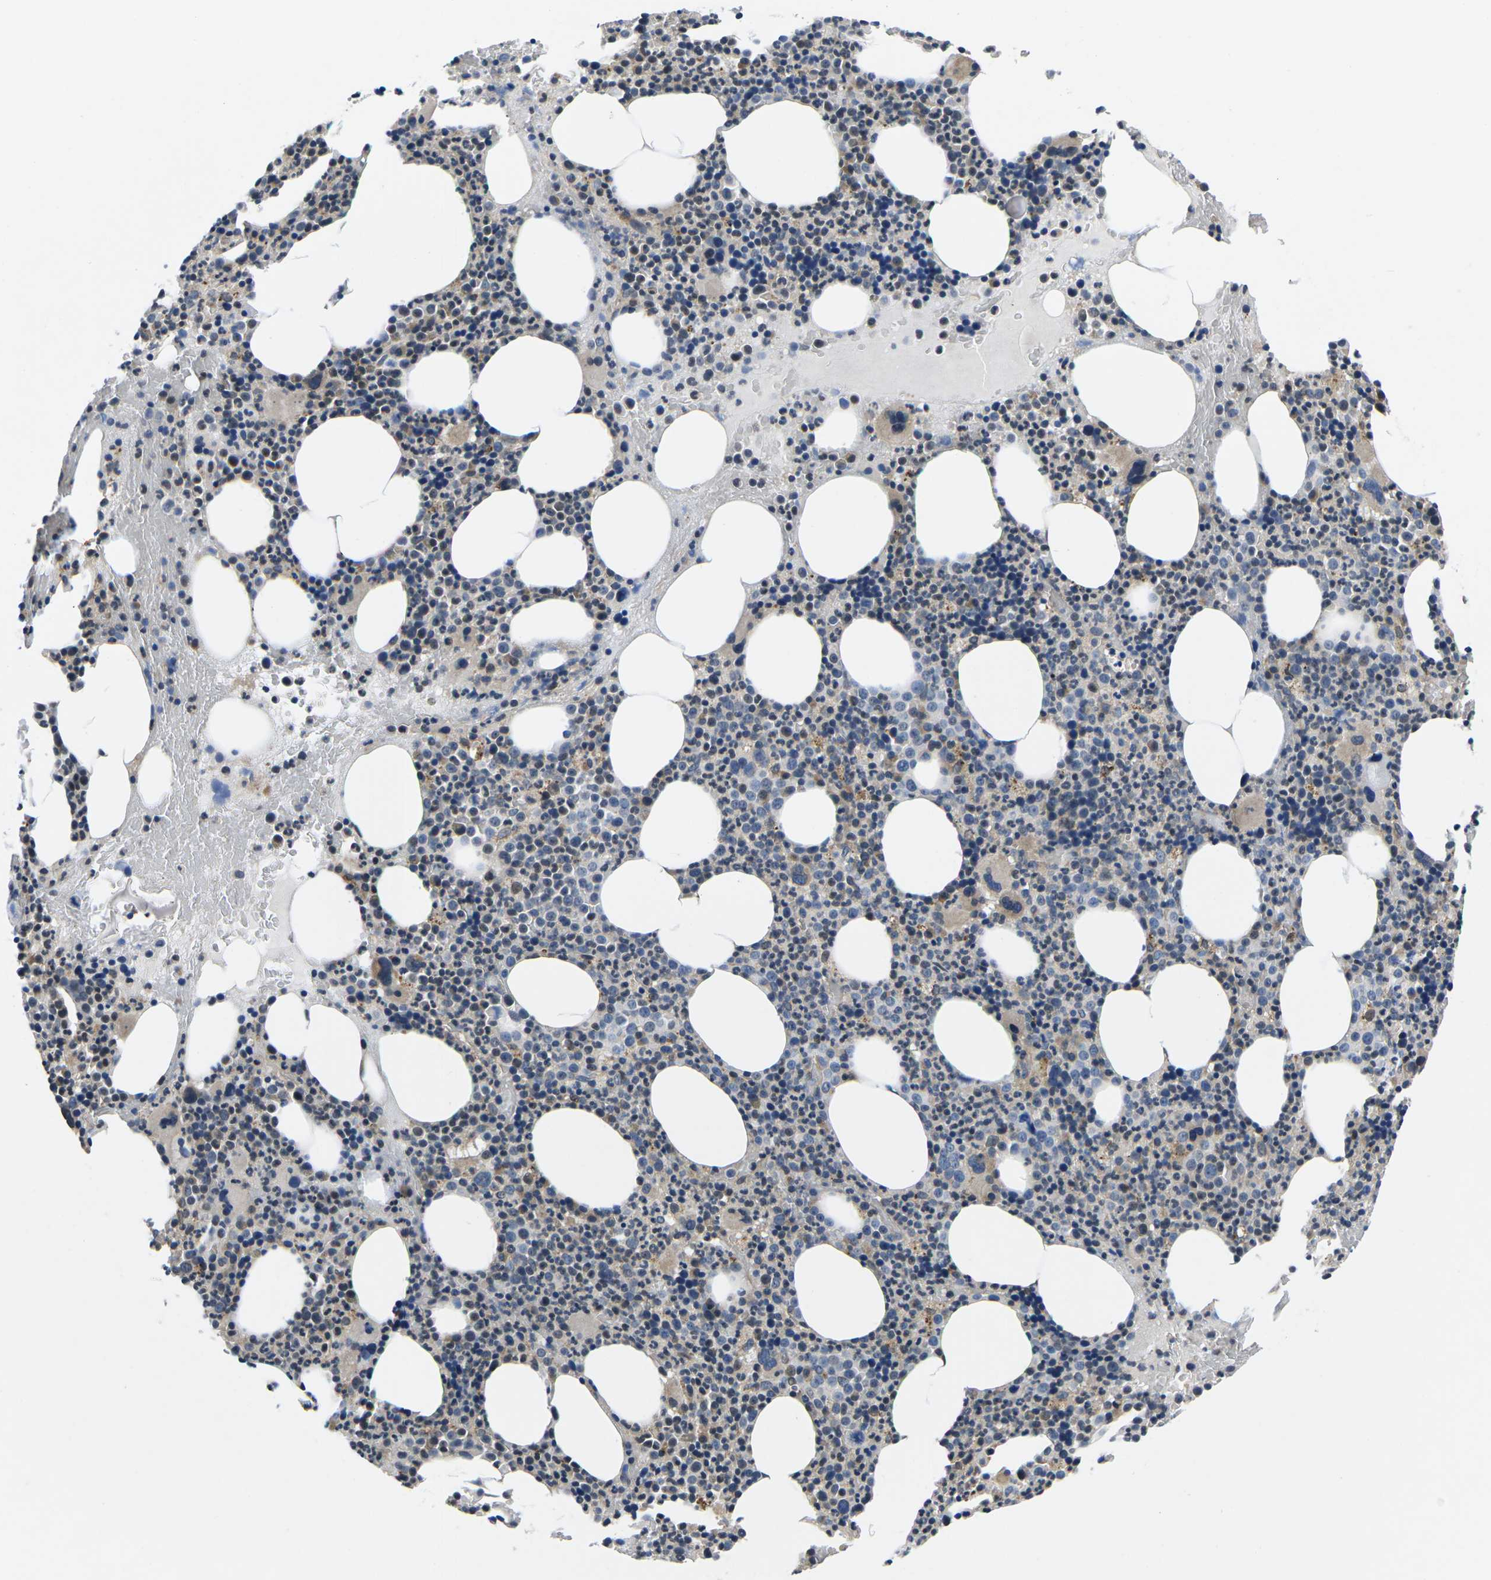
{"staining": {"intensity": "moderate", "quantity": "<25%", "location": "nuclear"}, "tissue": "bone marrow", "cell_type": "Hematopoietic cells", "image_type": "normal", "snomed": [{"axis": "morphology", "description": "Normal tissue, NOS"}, {"axis": "morphology", "description": "Inflammation, NOS"}, {"axis": "topography", "description": "Bone marrow"}], "caption": "Bone marrow stained with immunohistochemistry displays moderate nuclear expression in approximately <25% of hematopoietic cells. Nuclei are stained in blue.", "gene": "SNX10", "patient": {"sex": "male", "age": 73}}